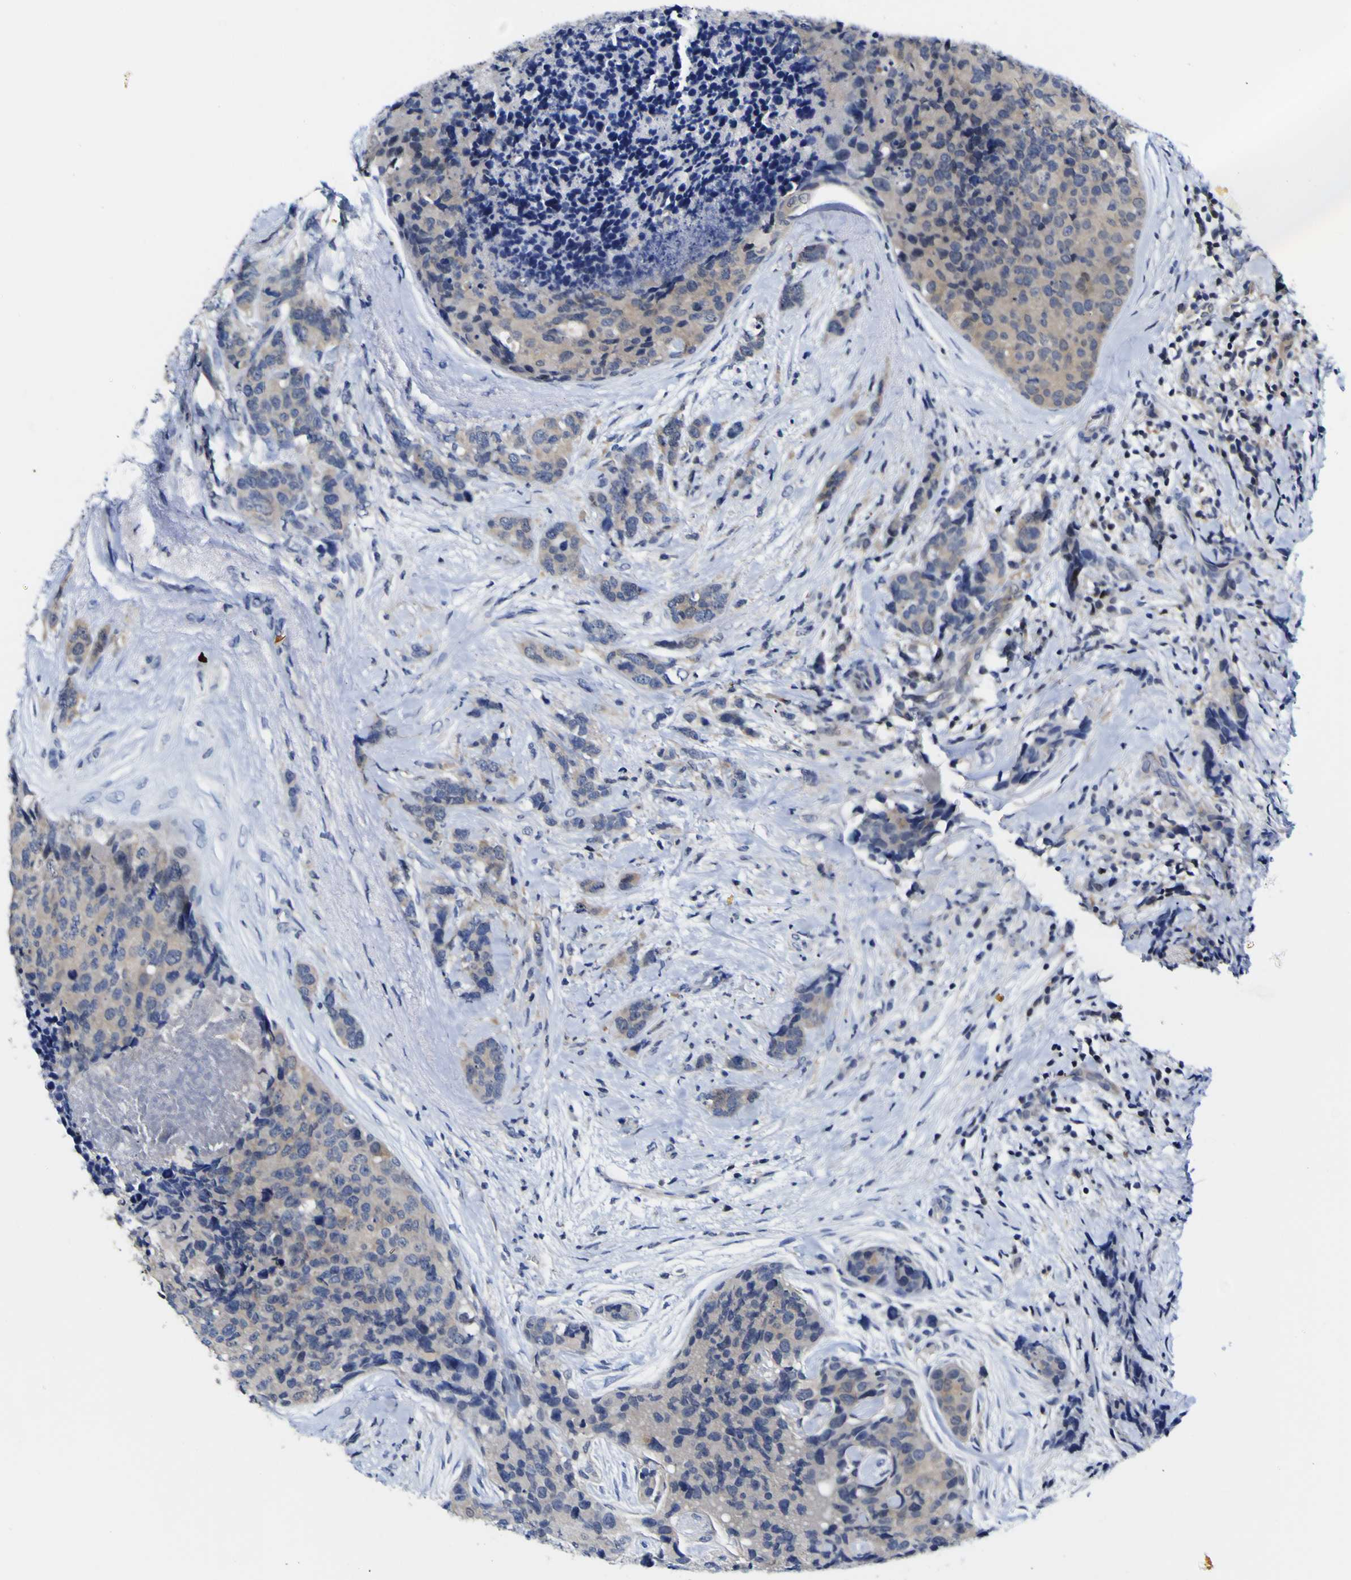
{"staining": {"intensity": "weak", "quantity": ">75%", "location": "cytoplasmic/membranous"}, "tissue": "breast cancer", "cell_type": "Tumor cells", "image_type": "cancer", "snomed": [{"axis": "morphology", "description": "Lobular carcinoma"}, {"axis": "topography", "description": "Breast"}], "caption": "Immunohistochemistry histopathology image of breast cancer (lobular carcinoma) stained for a protein (brown), which demonstrates low levels of weak cytoplasmic/membranous expression in approximately >75% of tumor cells.", "gene": "CASP6", "patient": {"sex": "female", "age": 59}}